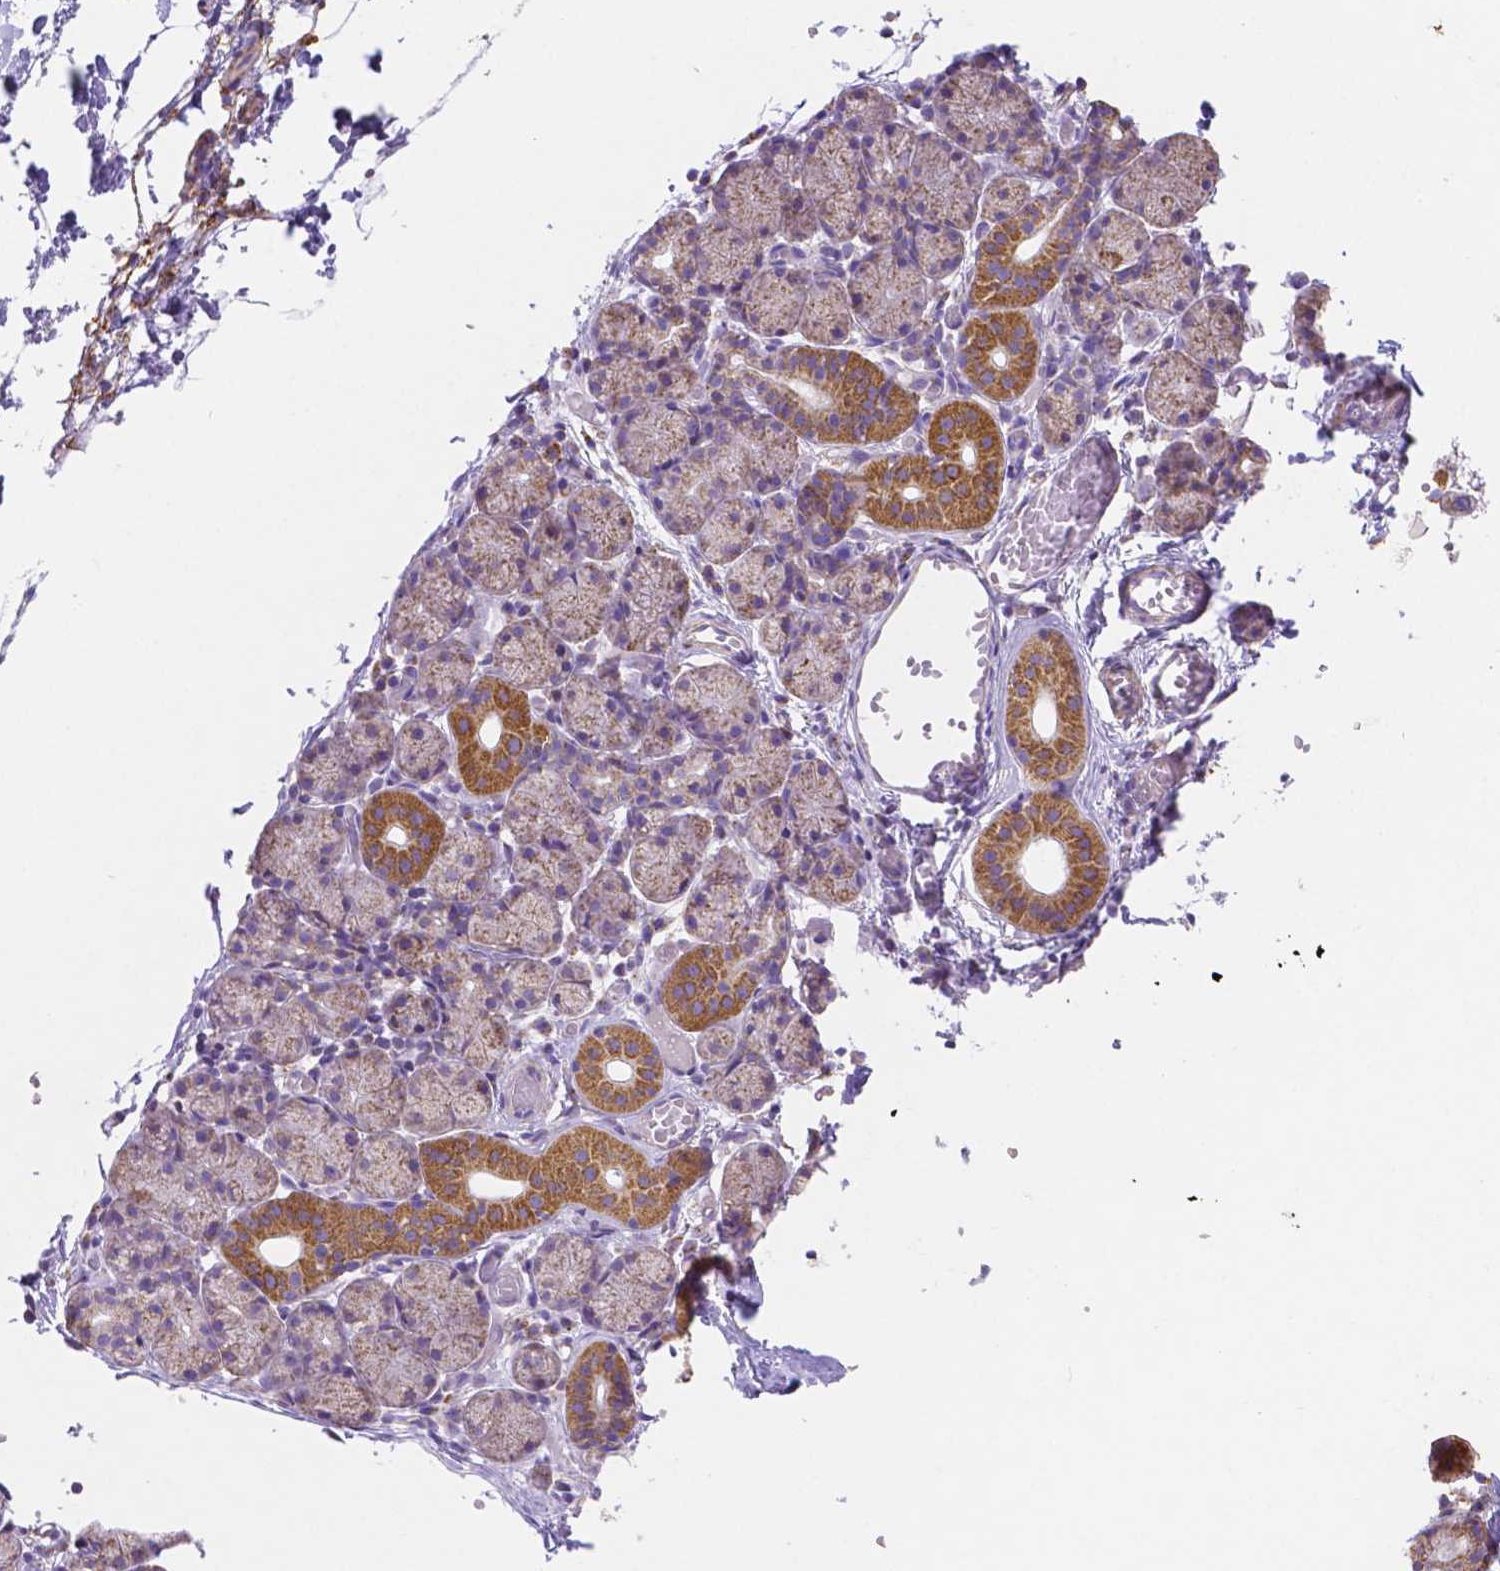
{"staining": {"intensity": "strong", "quantity": "25%-75%", "location": "cytoplasmic/membranous"}, "tissue": "salivary gland", "cell_type": "Glandular cells", "image_type": "normal", "snomed": [{"axis": "morphology", "description": "Normal tissue, NOS"}, {"axis": "topography", "description": "Salivary gland"}], "caption": "The photomicrograph exhibits a brown stain indicating the presence of a protein in the cytoplasmic/membranous of glandular cells in salivary gland.", "gene": "SGTB", "patient": {"sex": "female", "age": 24}}